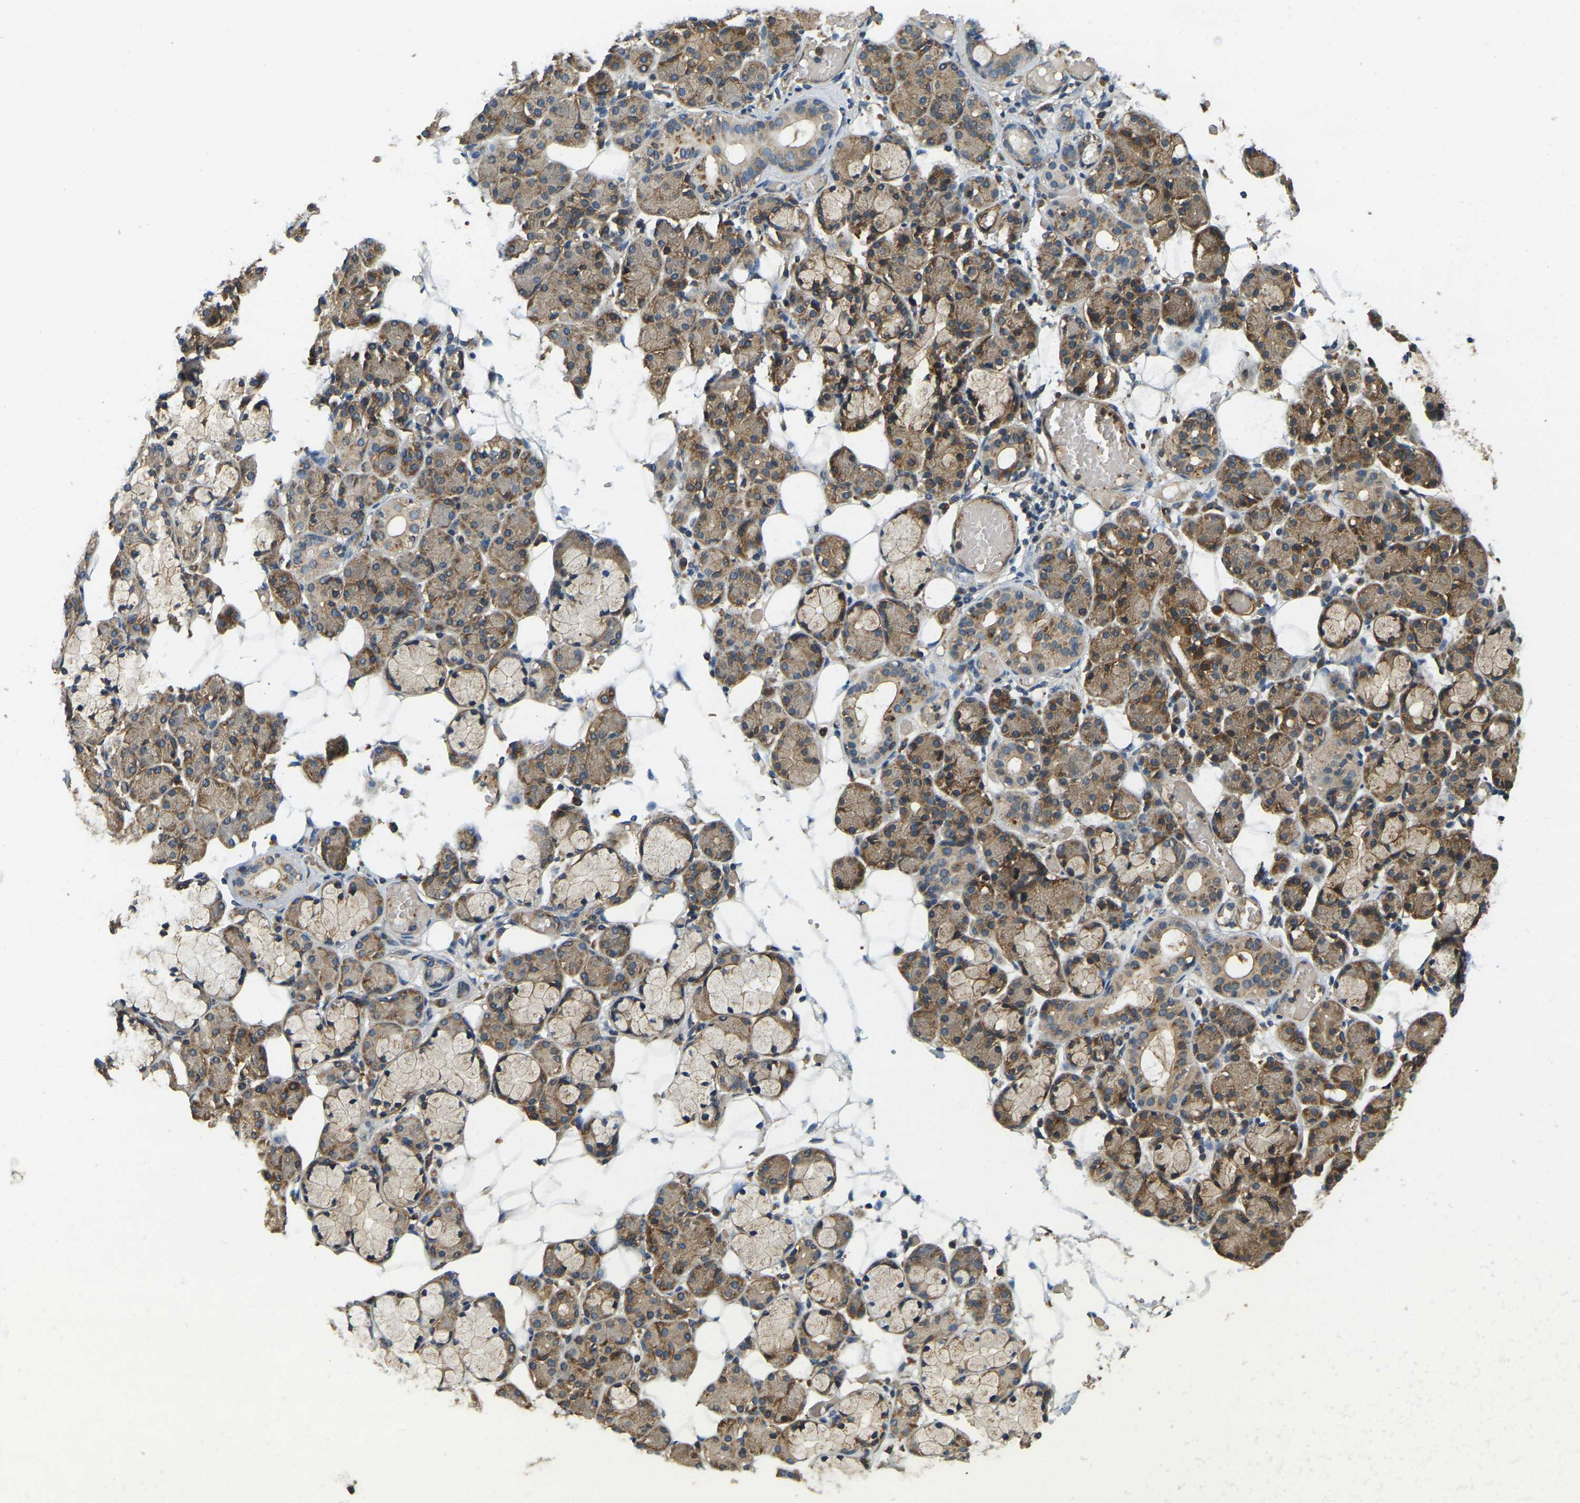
{"staining": {"intensity": "moderate", "quantity": ">75%", "location": "cytoplasmic/membranous"}, "tissue": "salivary gland", "cell_type": "Glandular cells", "image_type": "normal", "snomed": [{"axis": "morphology", "description": "Normal tissue, NOS"}, {"axis": "topography", "description": "Salivary gland"}], "caption": "Salivary gland stained with DAB IHC reveals medium levels of moderate cytoplasmic/membranous expression in about >75% of glandular cells. (brown staining indicates protein expression, while blue staining denotes nuclei).", "gene": "ERGIC1", "patient": {"sex": "male", "age": 63}}